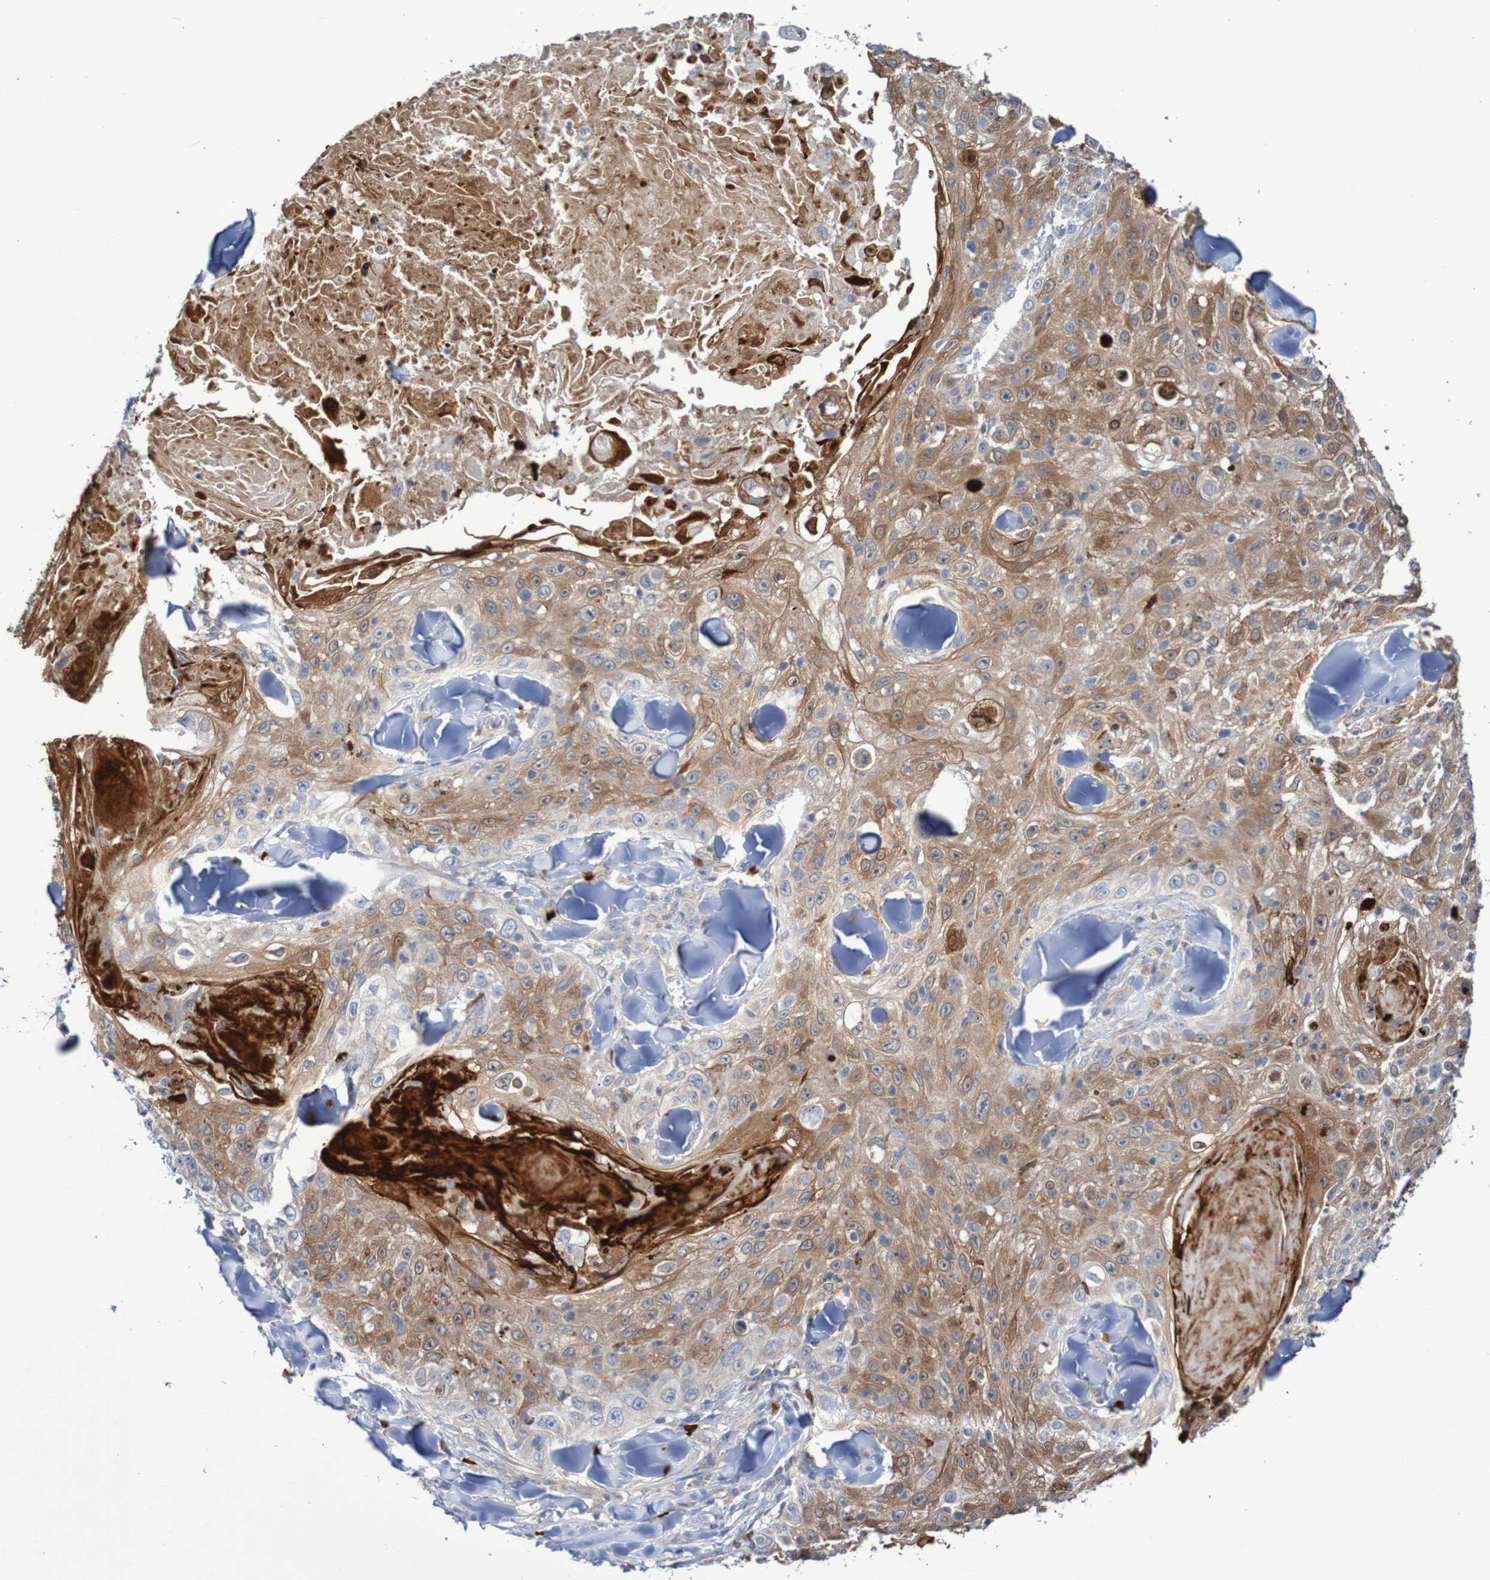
{"staining": {"intensity": "moderate", "quantity": ">75%", "location": "cytoplasmic/membranous,nuclear"}, "tissue": "skin cancer", "cell_type": "Tumor cells", "image_type": "cancer", "snomed": [{"axis": "morphology", "description": "Squamous cell carcinoma, NOS"}, {"axis": "topography", "description": "Skin"}], "caption": "The micrograph demonstrates a brown stain indicating the presence of a protein in the cytoplasmic/membranous and nuclear of tumor cells in skin cancer (squamous cell carcinoma).", "gene": "PARP4", "patient": {"sex": "male", "age": 86}}